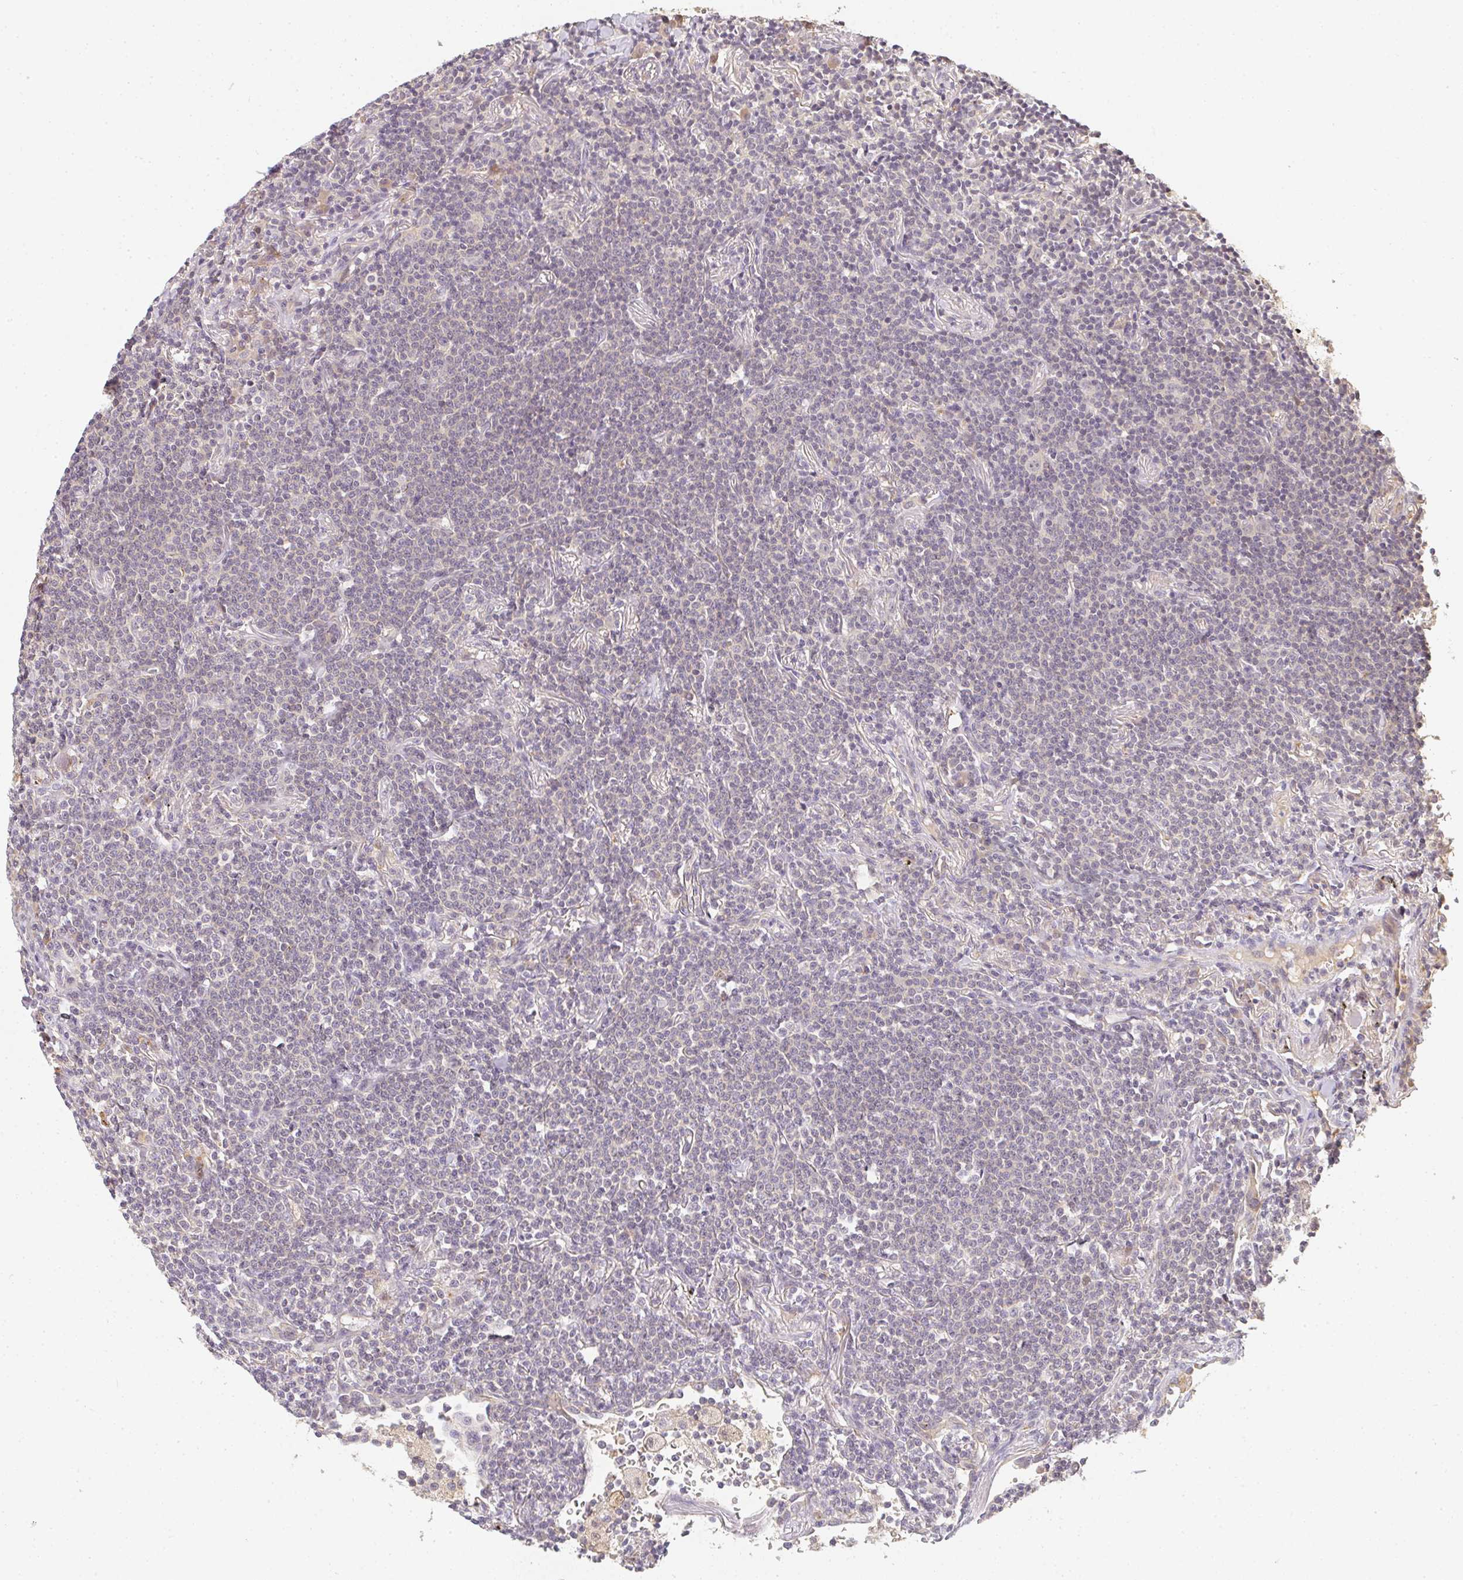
{"staining": {"intensity": "negative", "quantity": "none", "location": "none"}, "tissue": "lymphoma", "cell_type": "Tumor cells", "image_type": "cancer", "snomed": [{"axis": "morphology", "description": "Malignant lymphoma, non-Hodgkin's type, Low grade"}, {"axis": "topography", "description": "Lung"}], "caption": "The image displays no staining of tumor cells in lymphoma.", "gene": "SLC35B3", "patient": {"sex": "female", "age": 71}}